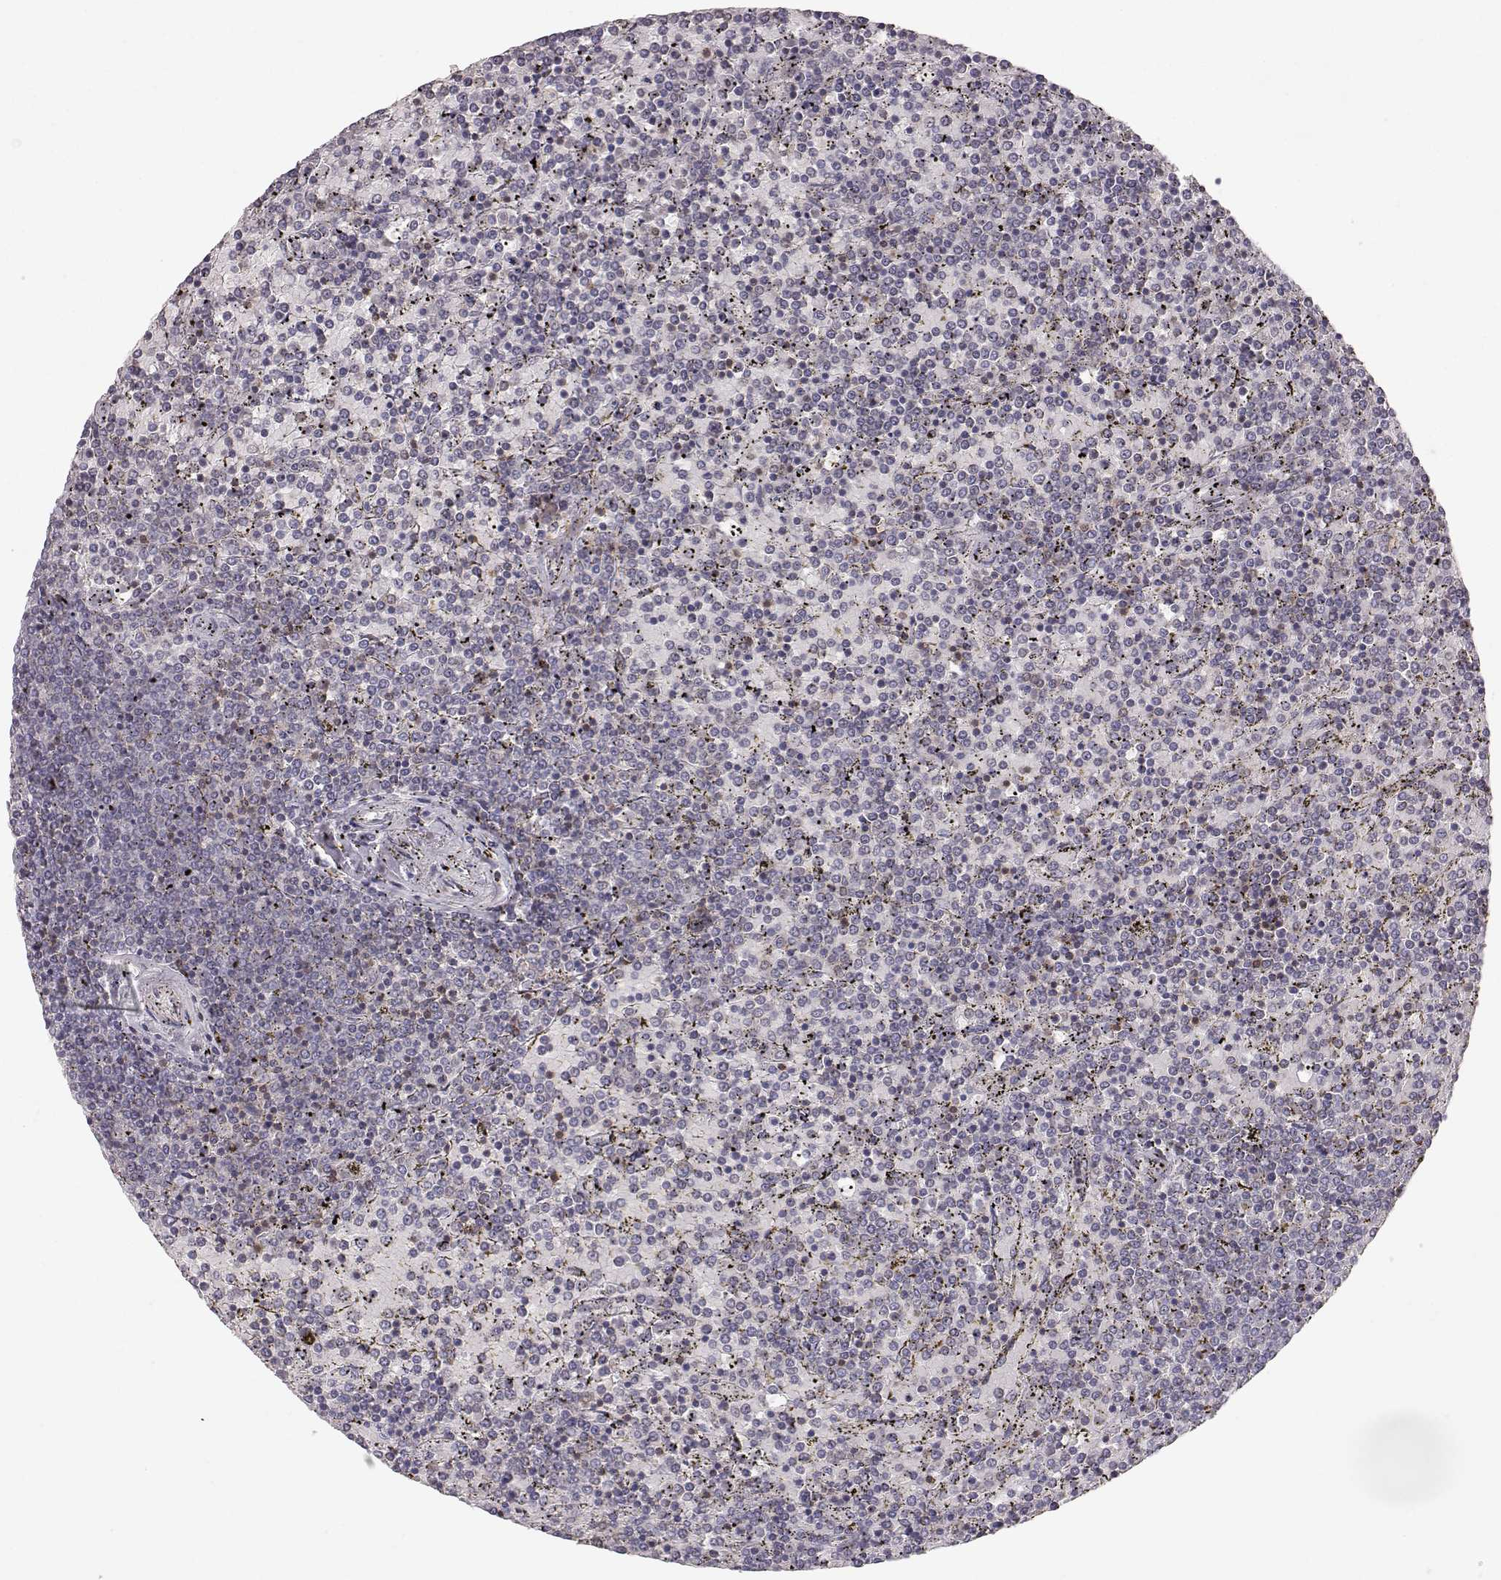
{"staining": {"intensity": "negative", "quantity": "none", "location": "none"}, "tissue": "lymphoma", "cell_type": "Tumor cells", "image_type": "cancer", "snomed": [{"axis": "morphology", "description": "Malignant lymphoma, non-Hodgkin's type, Low grade"}, {"axis": "topography", "description": "Spleen"}], "caption": "High magnification brightfield microscopy of lymphoma stained with DAB (3,3'-diaminobenzidine) (brown) and counterstained with hematoxylin (blue): tumor cells show no significant staining.", "gene": "GRAP2", "patient": {"sex": "female", "age": 77}}